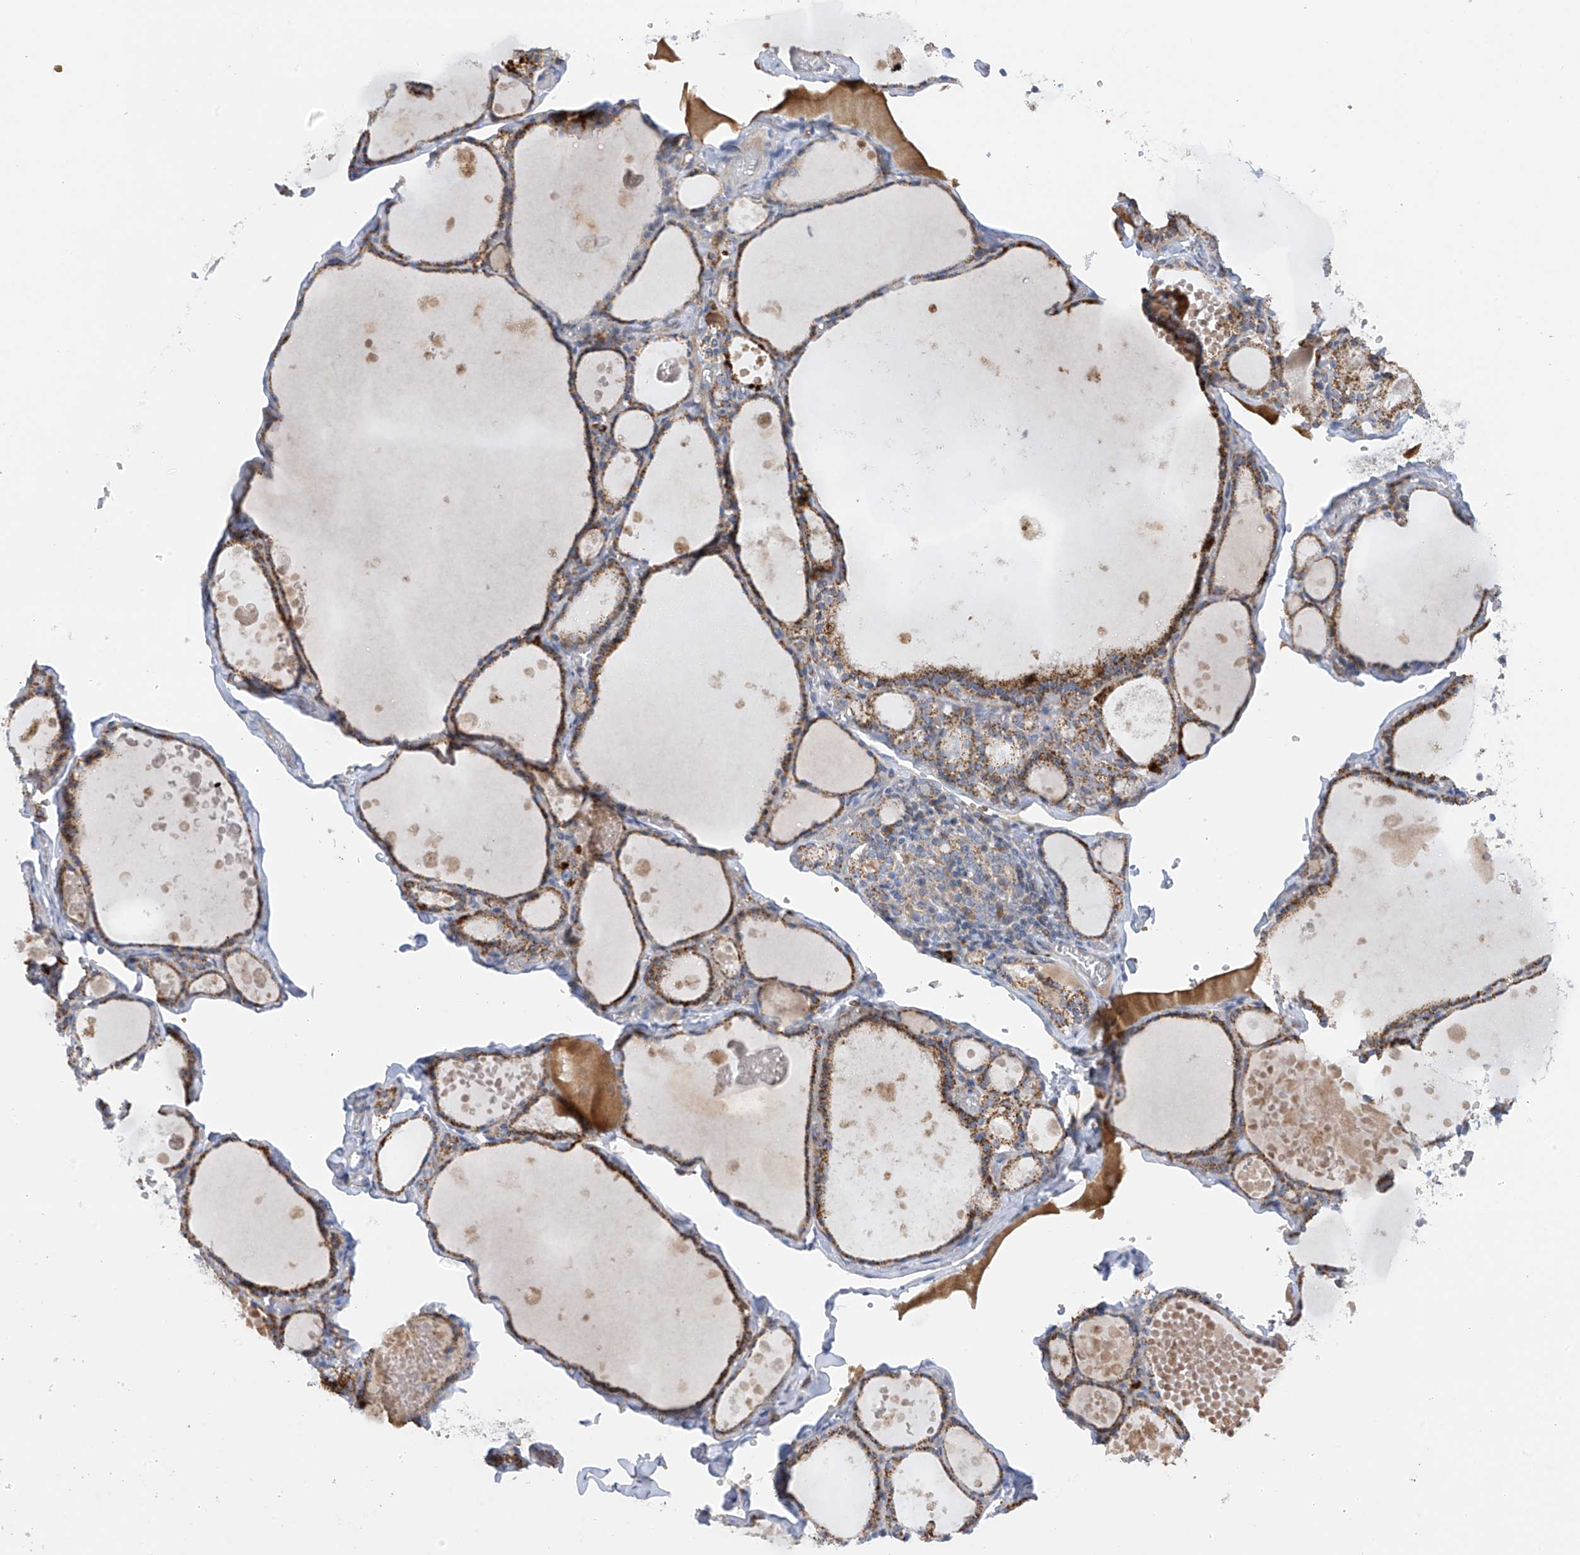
{"staining": {"intensity": "moderate", "quantity": ">75%", "location": "cytoplasmic/membranous"}, "tissue": "thyroid gland", "cell_type": "Glandular cells", "image_type": "normal", "snomed": [{"axis": "morphology", "description": "Normal tissue, NOS"}, {"axis": "topography", "description": "Thyroid gland"}], "caption": "Immunohistochemistry (IHC) of normal thyroid gland reveals medium levels of moderate cytoplasmic/membranous staining in about >75% of glandular cells. Ihc stains the protein of interest in brown and the nuclei are stained blue.", "gene": "METTL18", "patient": {"sex": "male", "age": 56}}